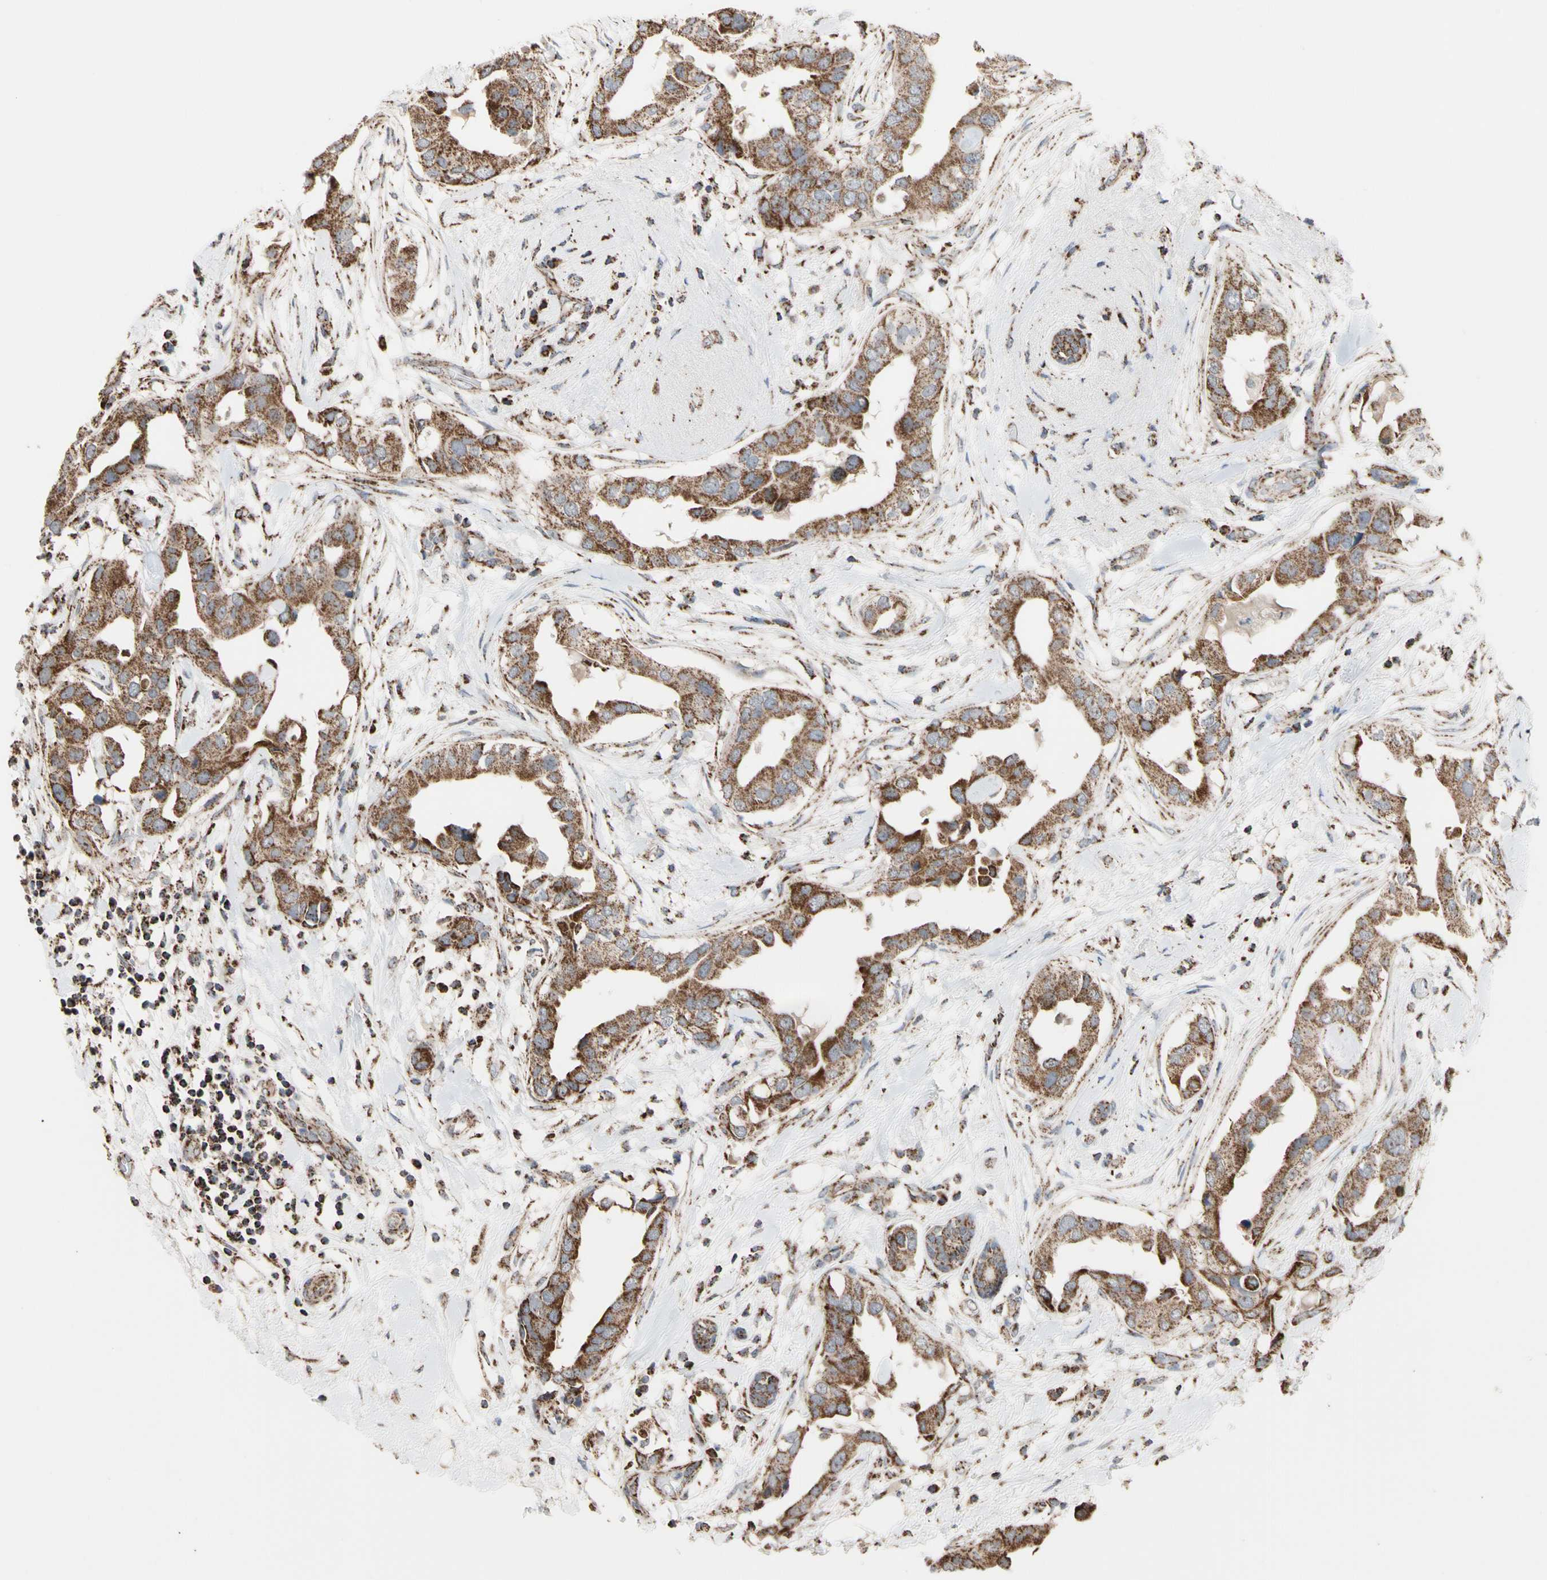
{"staining": {"intensity": "strong", "quantity": ">75%", "location": "cytoplasmic/membranous"}, "tissue": "breast cancer", "cell_type": "Tumor cells", "image_type": "cancer", "snomed": [{"axis": "morphology", "description": "Duct carcinoma"}, {"axis": "topography", "description": "Breast"}], "caption": "This is an image of IHC staining of intraductal carcinoma (breast), which shows strong positivity in the cytoplasmic/membranous of tumor cells.", "gene": "FAM110B", "patient": {"sex": "female", "age": 40}}